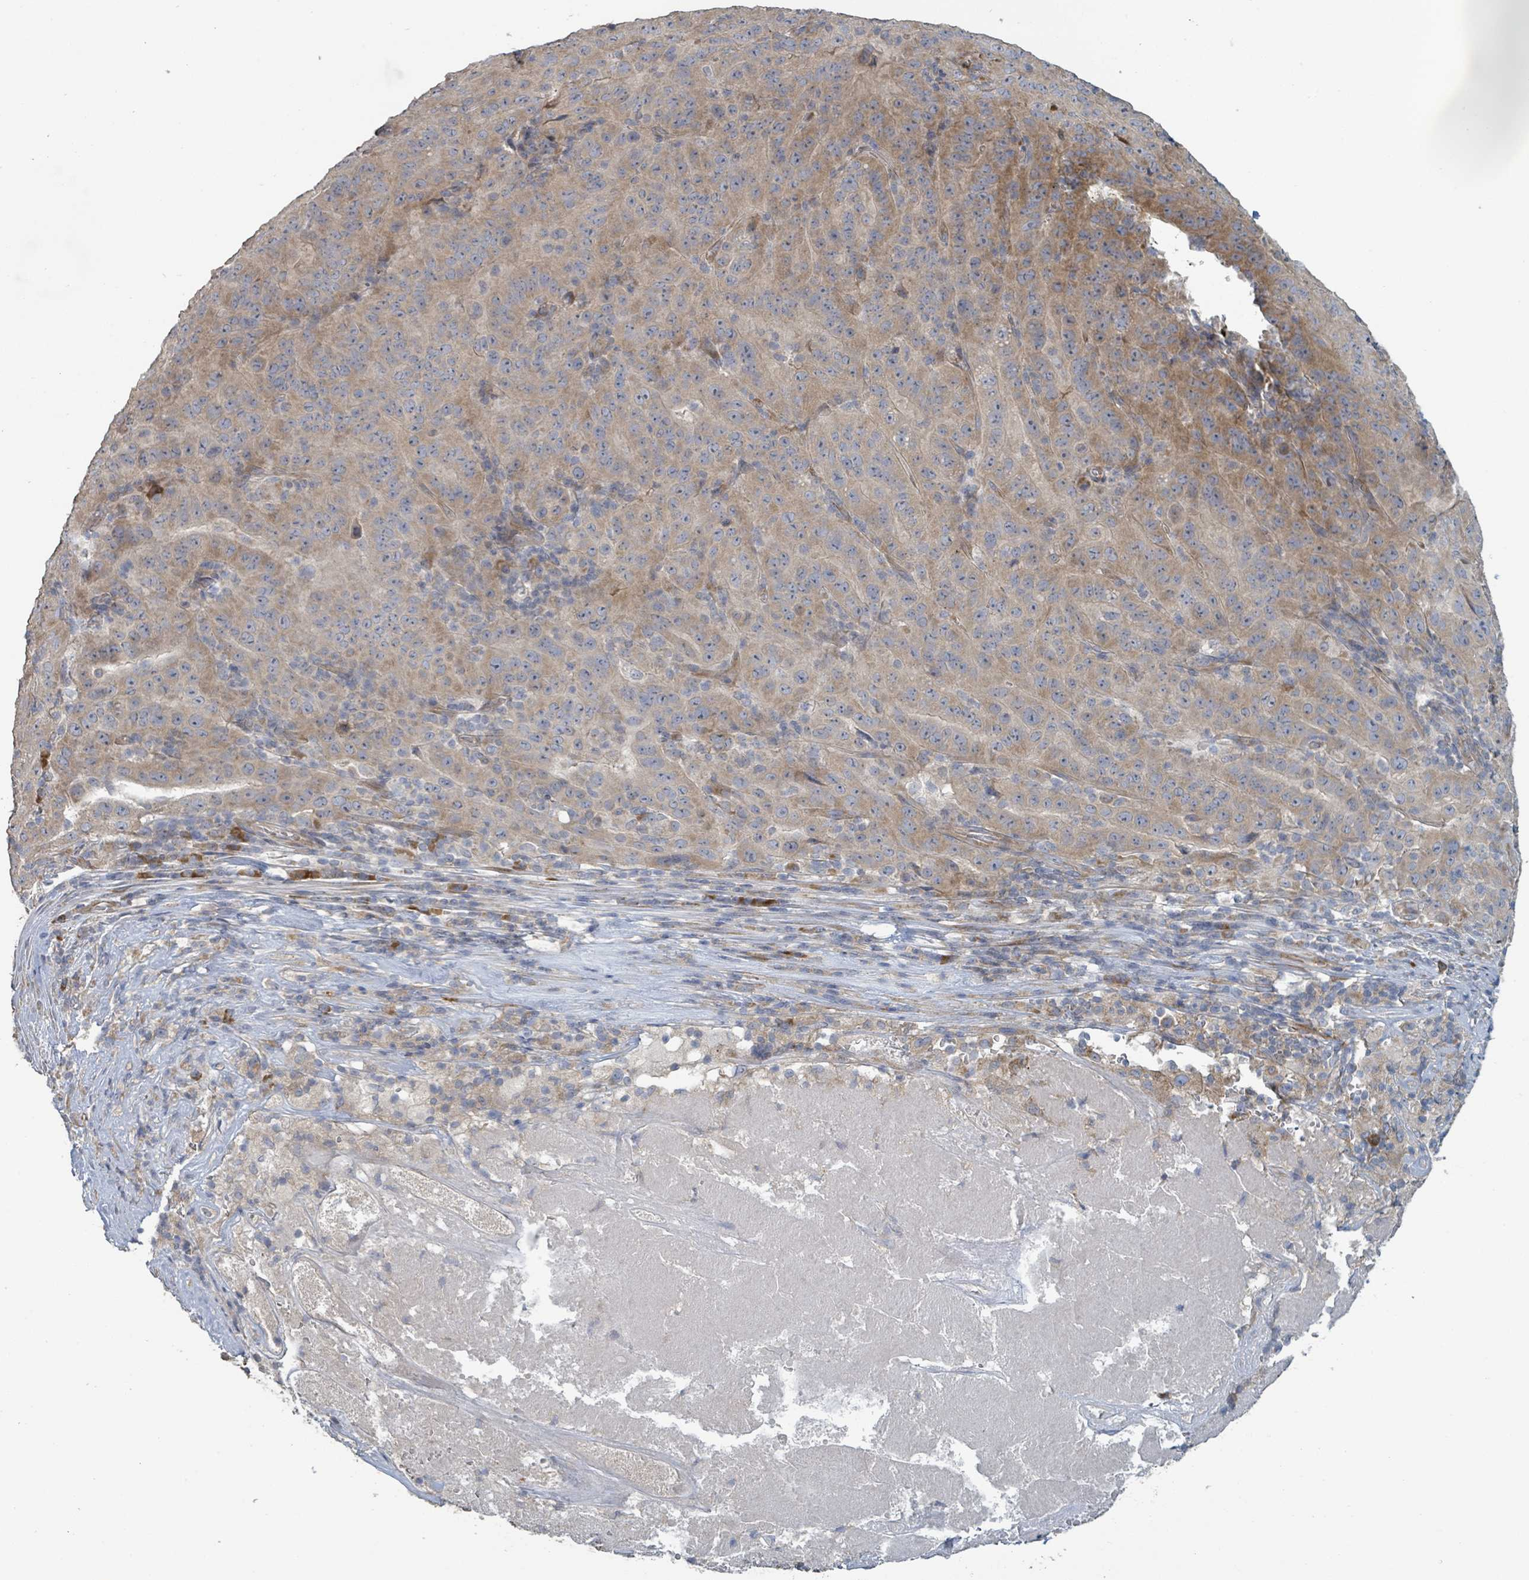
{"staining": {"intensity": "moderate", "quantity": "25%-75%", "location": "cytoplasmic/membranous"}, "tissue": "pancreatic cancer", "cell_type": "Tumor cells", "image_type": "cancer", "snomed": [{"axis": "morphology", "description": "Adenocarcinoma, NOS"}, {"axis": "topography", "description": "Pancreas"}], "caption": "Immunohistochemical staining of human pancreatic cancer exhibits medium levels of moderate cytoplasmic/membranous protein staining in about 25%-75% of tumor cells.", "gene": "RPL32", "patient": {"sex": "male", "age": 63}}